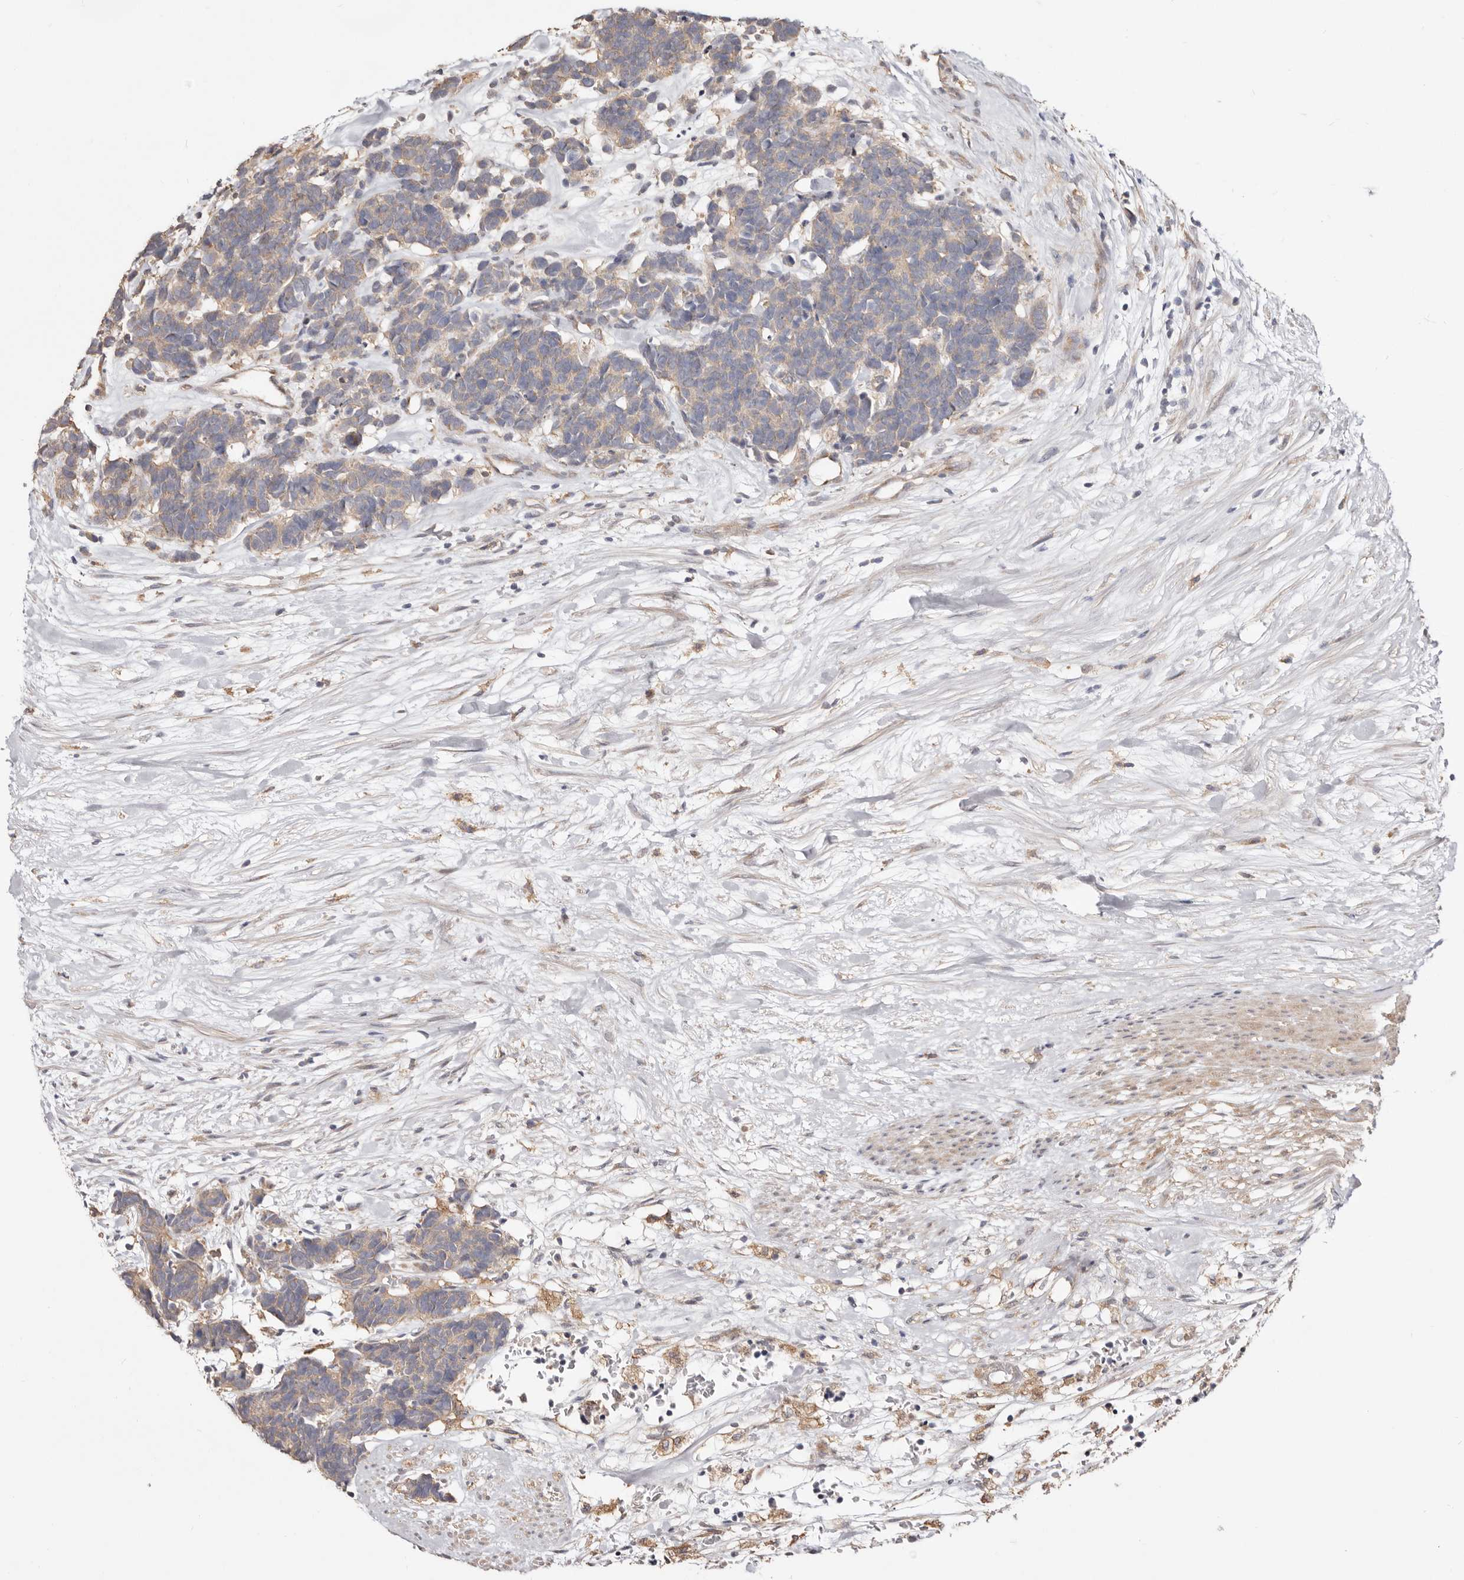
{"staining": {"intensity": "weak", "quantity": "<25%", "location": "cytoplasmic/membranous"}, "tissue": "carcinoid", "cell_type": "Tumor cells", "image_type": "cancer", "snomed": [{"axis": "morphology", "description": "Carcinoma, NOS"}, {"axis": "morphology", "description": "Carcinoid, malignant, NOS"}, {"axis": "topography", "description": "Urinary bladder"}], "caption": "This is an immunohistochemistry (IHC) image of malignant carcinoid. There is no positivity in tumor cells.", "gene": "LRRC25", "patient": {"sex": "male", "age": 57}}